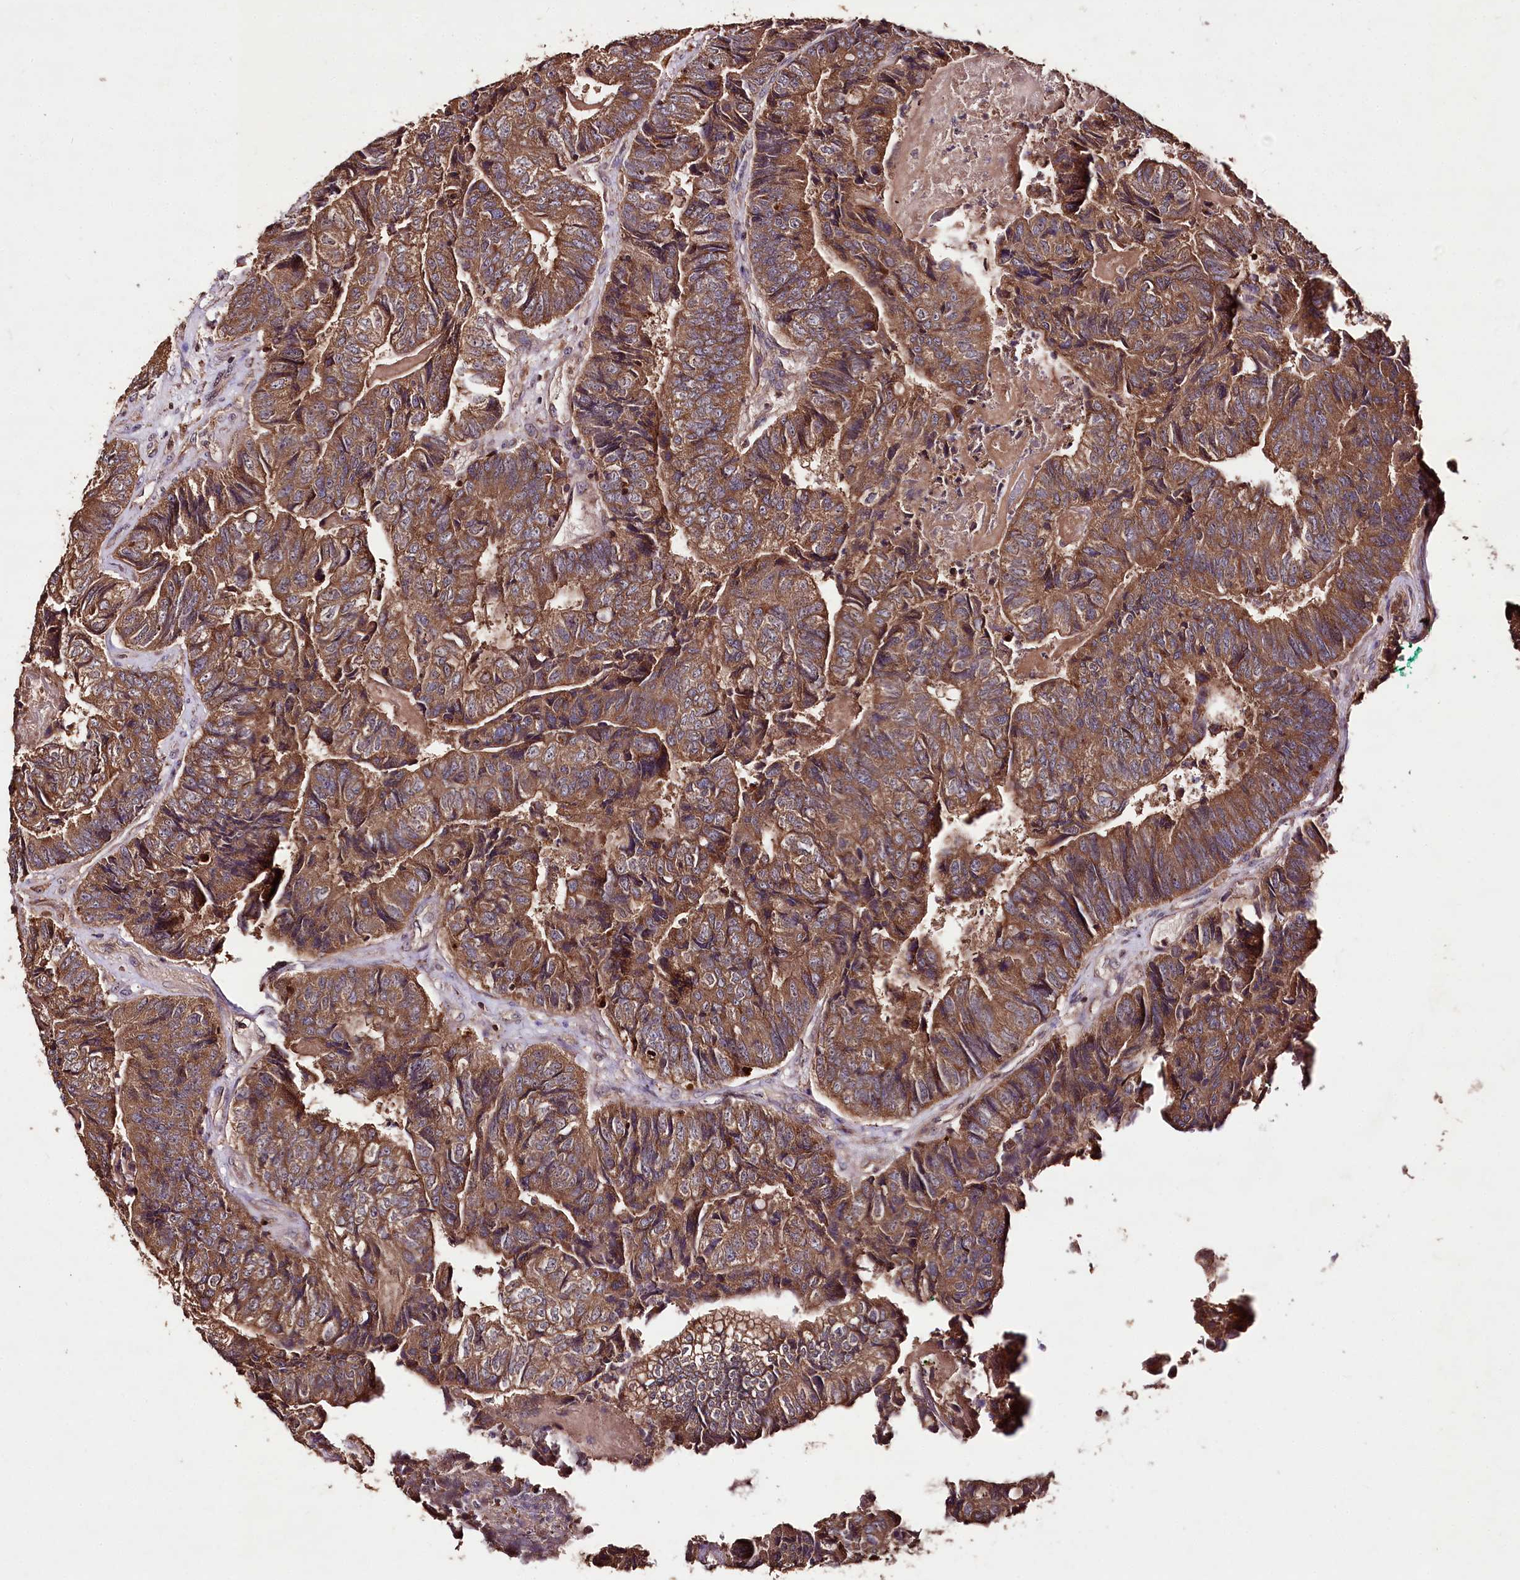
{"staining": {"intensity": "moderate", "quantity": ">75%", "location": "cytoplasmic/membranous"}, "tissue": "colorectal cancer", "cell_type": "Tumor cells", "image_type": "cancer", "snomed": [{"axis": "morphology", "description": "Adenocarcinoma, NOS"}, {"axis": "topography", "description": "Colon"}], "caption": "An image showing moderate cytoplasmic/membranous staining in approximately >75% of tumor cells in colorectal cancer, as visualized by brown immunohistochemical staining.", "gene": "FAM53B", "patient": {"sex": "female", "age": 67}}